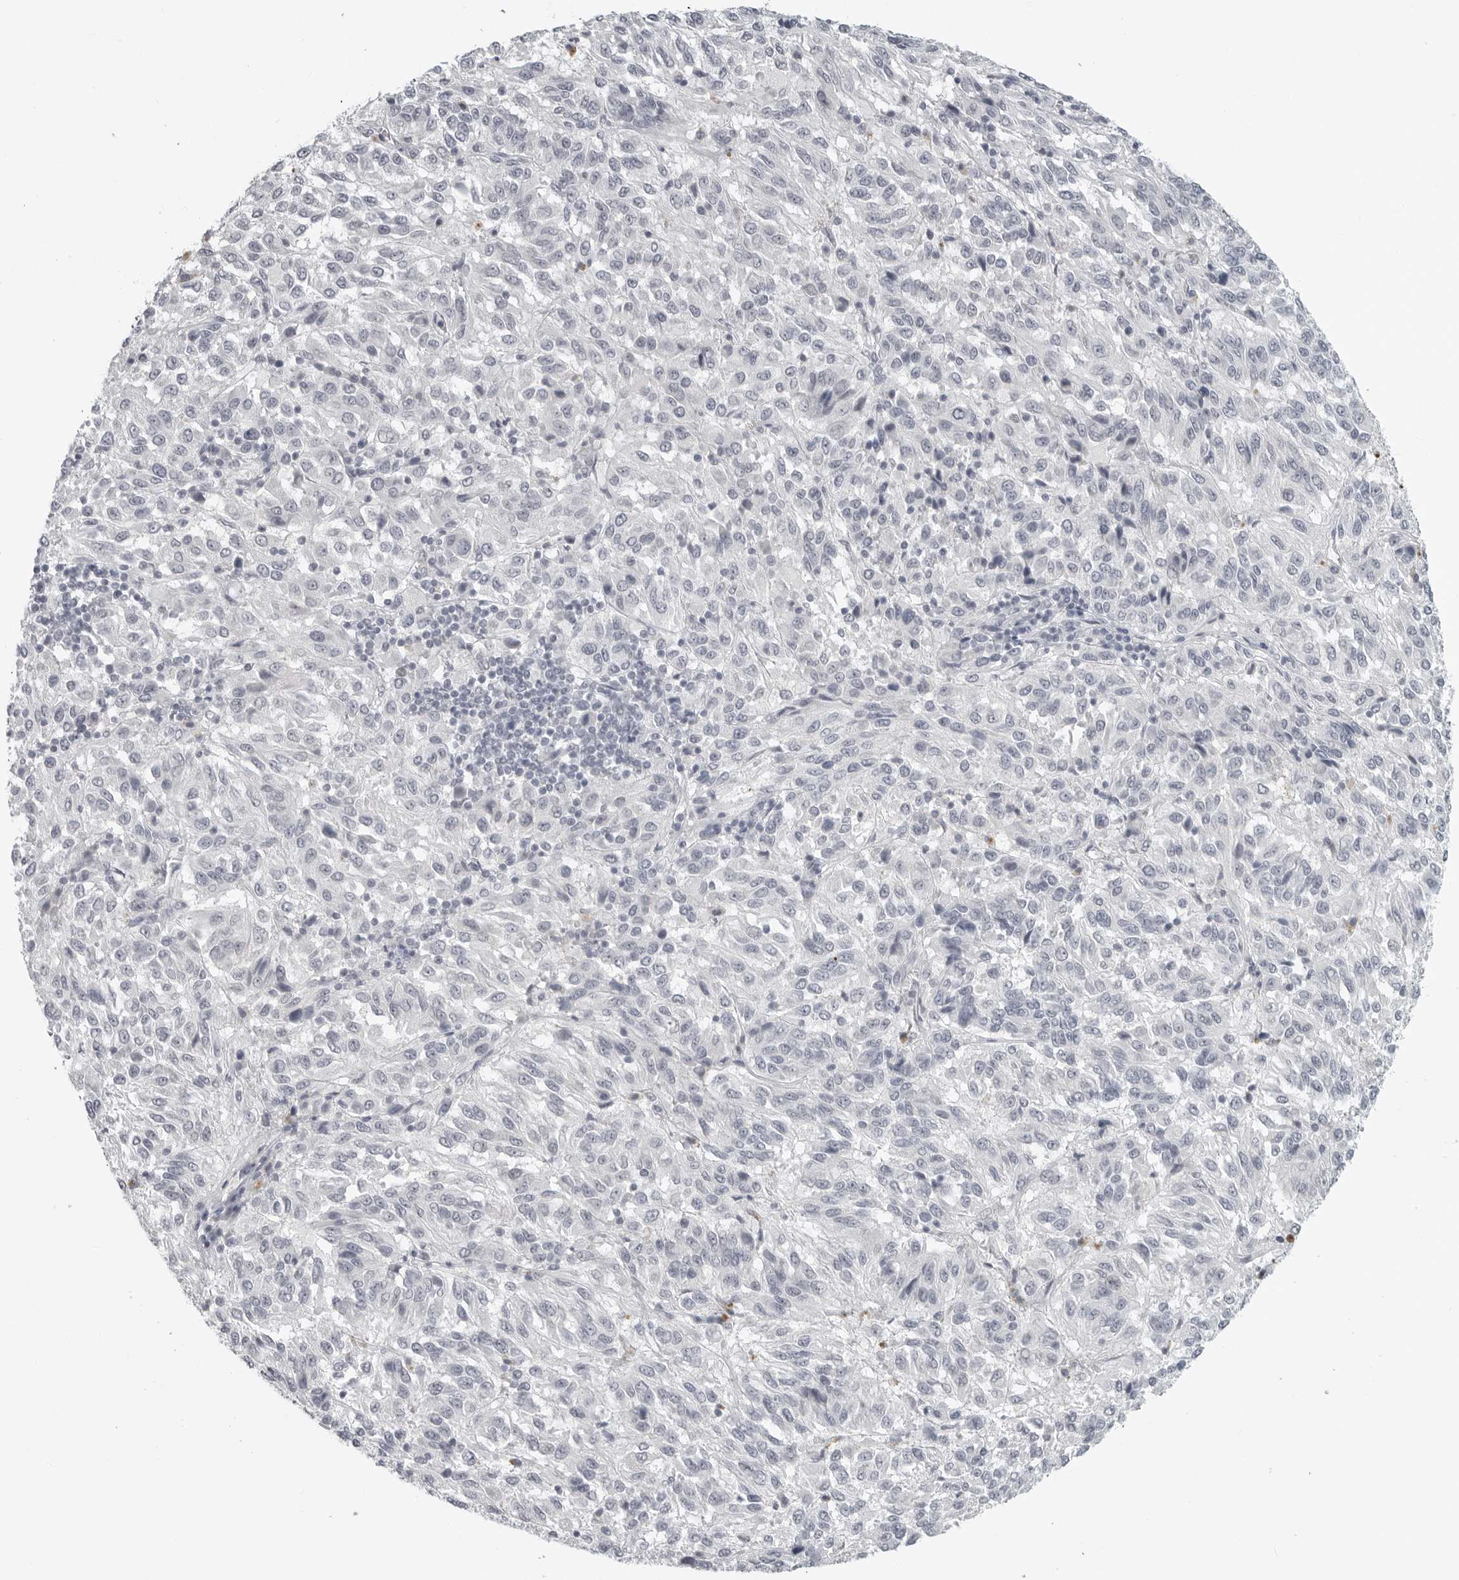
{"staining": {"intensity": "negative", "quantity": "none", "location": "none"}, "tissue": "melanoma", "cell_type": "Tumor cells", "image_type": "cancer", "snomed": [{"axis": "morphology", "description": "Malignant melanoma, Metastatic site"}, {"axis": "topography", "description": "Lung"}], "caption": "The micrograph shows no staining of tumor cells in malignant melanoma (metastatic site). (Brightfield microscopy of DAB (3,3'-diaminobenzidine) immunohistochemistry (IHC) at high magnification).", "gene": "BPIFA1", "patient": {"sex": "male", "age": 64}}